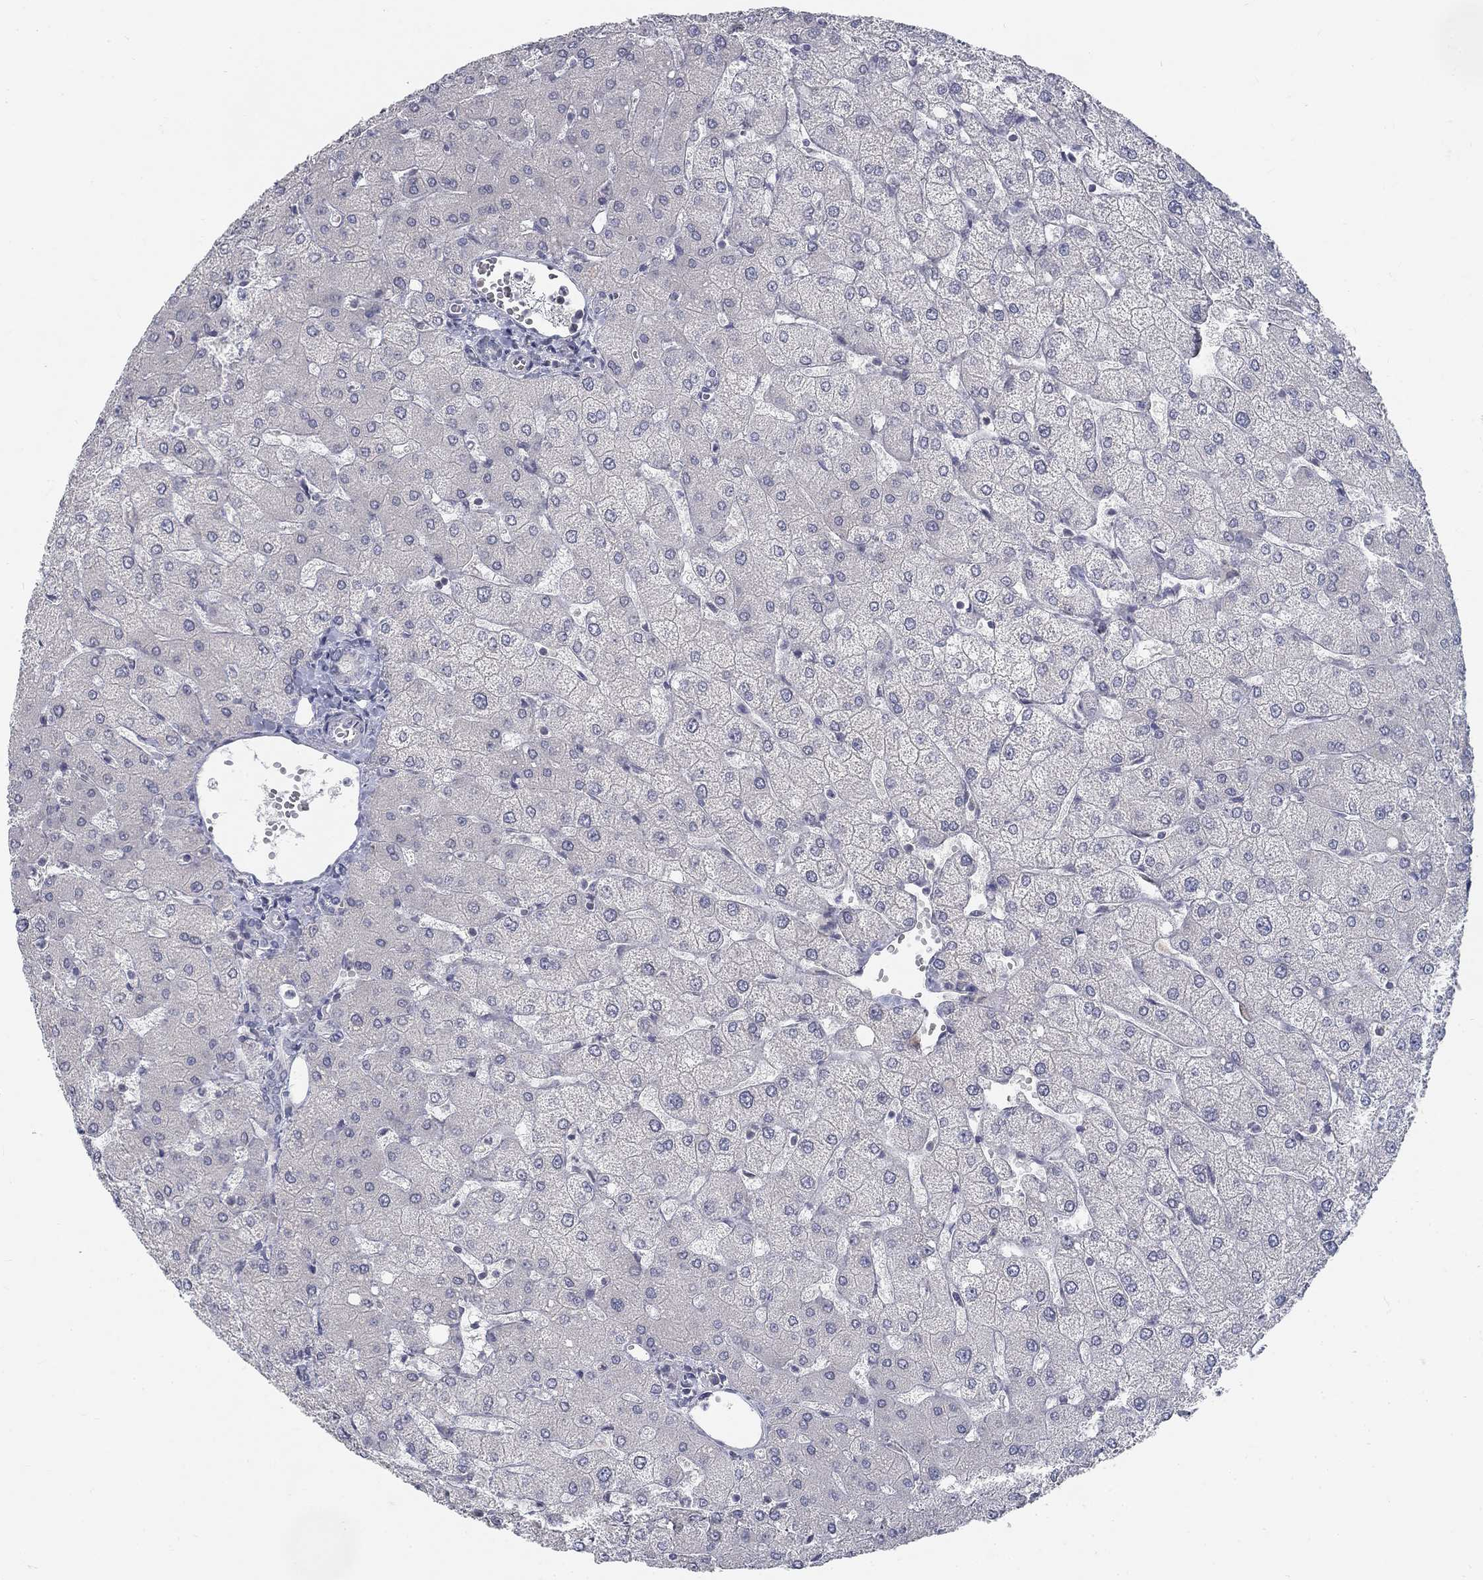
{"staining": {"intensity": "negative", "quantity": "none", "location": "none"}, "tissue": "liver", "cell_type": "Cholangiocytes", "image_type": "normal", "snomed": [{"axis": "morphology", "description": "Normal tissue, NOS"}, {"axis": "topography", "description": "Liver"}], "caption": "IHC image of normal liver stained for a protein (brown), which displays no expression in cholangiocytes.", "gene": "ATP1A3", "patient": {"sex": "female", "age": 54}}